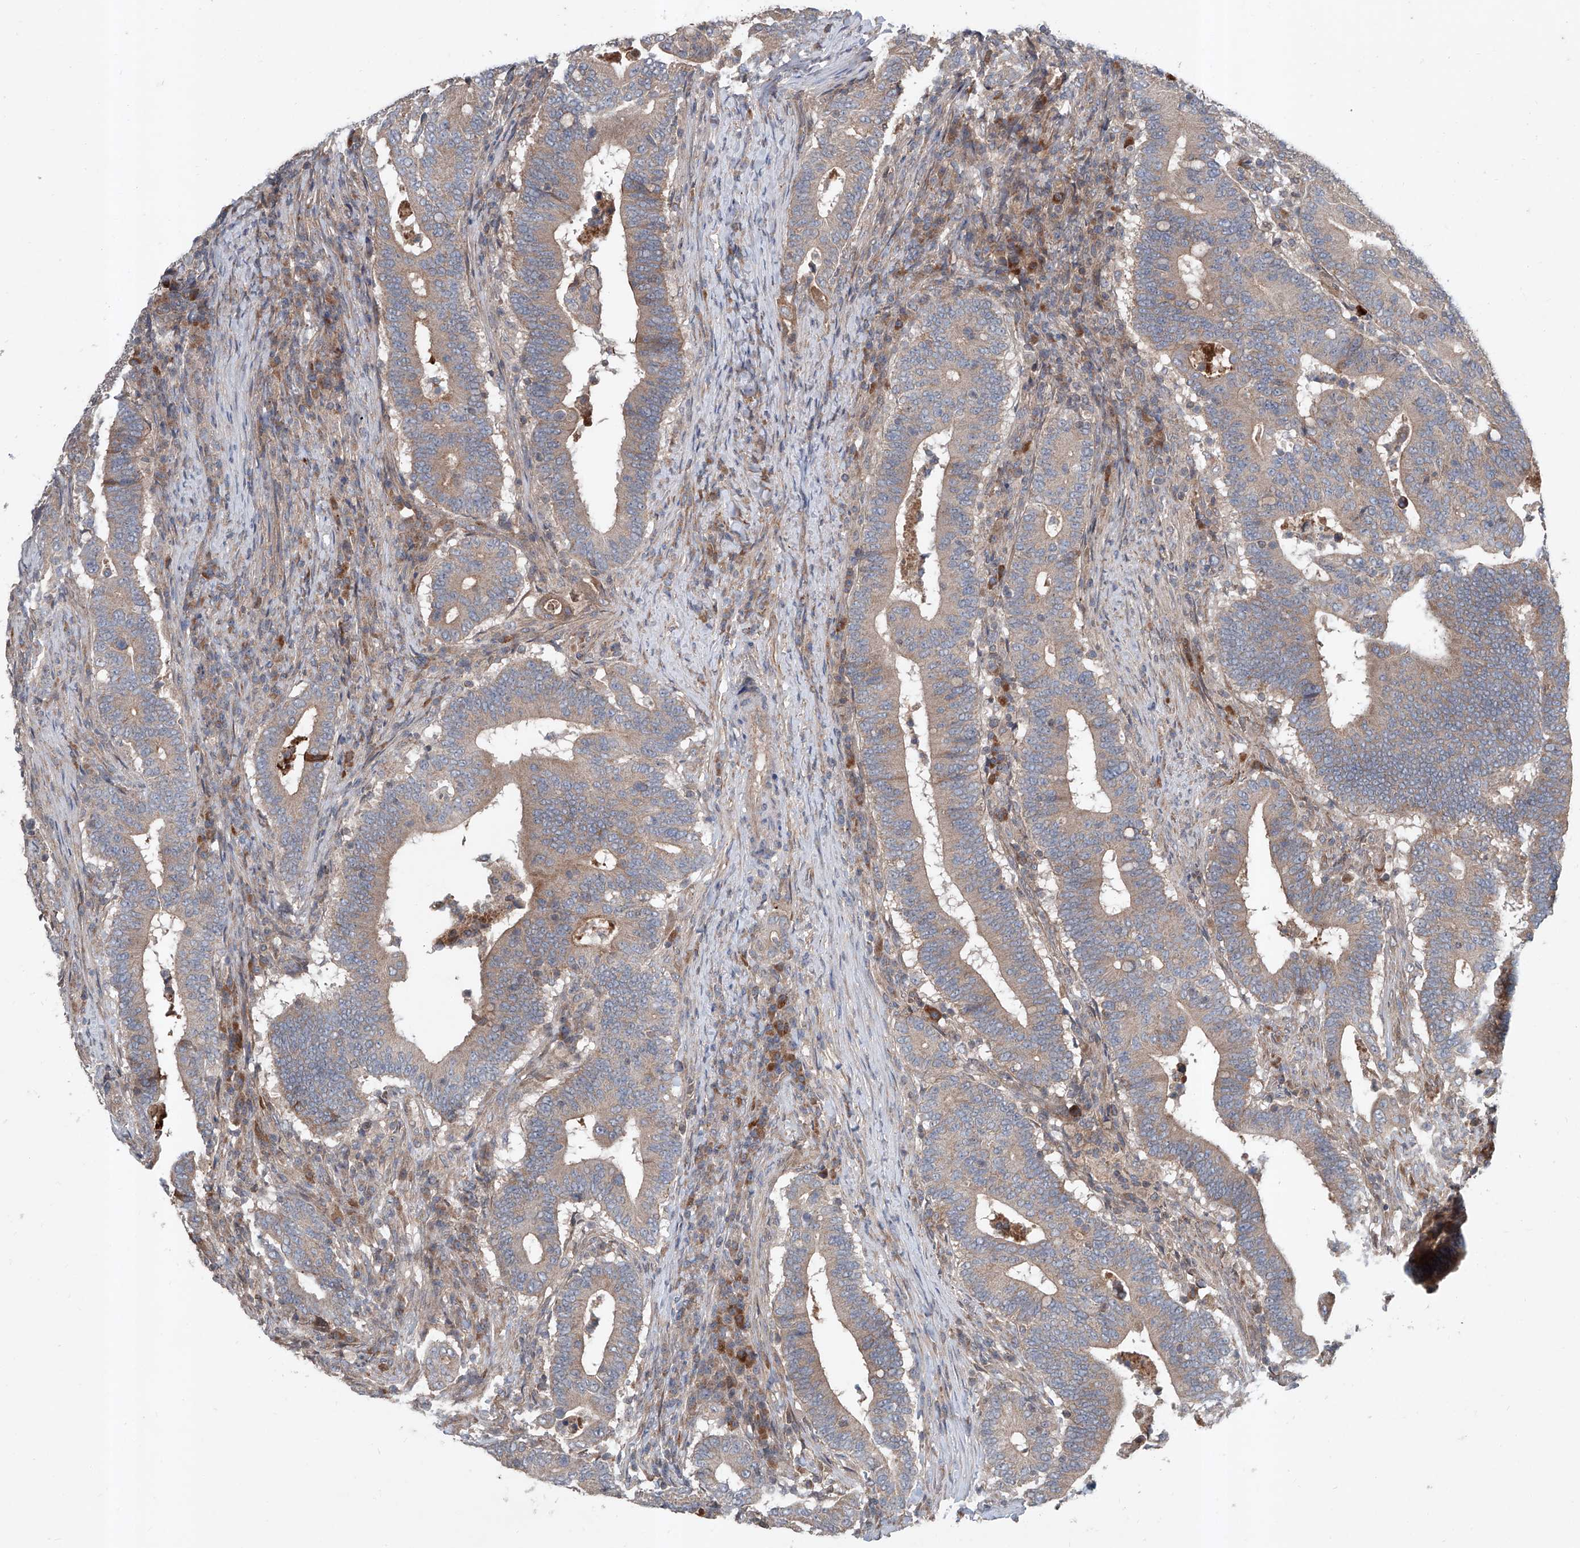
{"staining": {"intensity": "weak", "quantity": ">75%", "location": "cytoplasmic/membranous"}, "tissue": "colorectal cancer", "cell_type": "Tumor cells", "image_type": "cancer", "snomed": [{"axis": "morphology", "description": "Adenocarcinoma, NOS"}, {"axis": "topography", "description": "Colon"}], "caption": "Immunohistochemistry photomicrograph of neoplastic tissue: human colorectal cancer stained using IHC shows low levels of weak protein expression localized specifically in the cytoplasmic/membranous of tumor cells, appearing as a cytoplasmic/membranous brown color.", "gene": "ADAM23", "patient": {"sex": "female", "age": 66}}